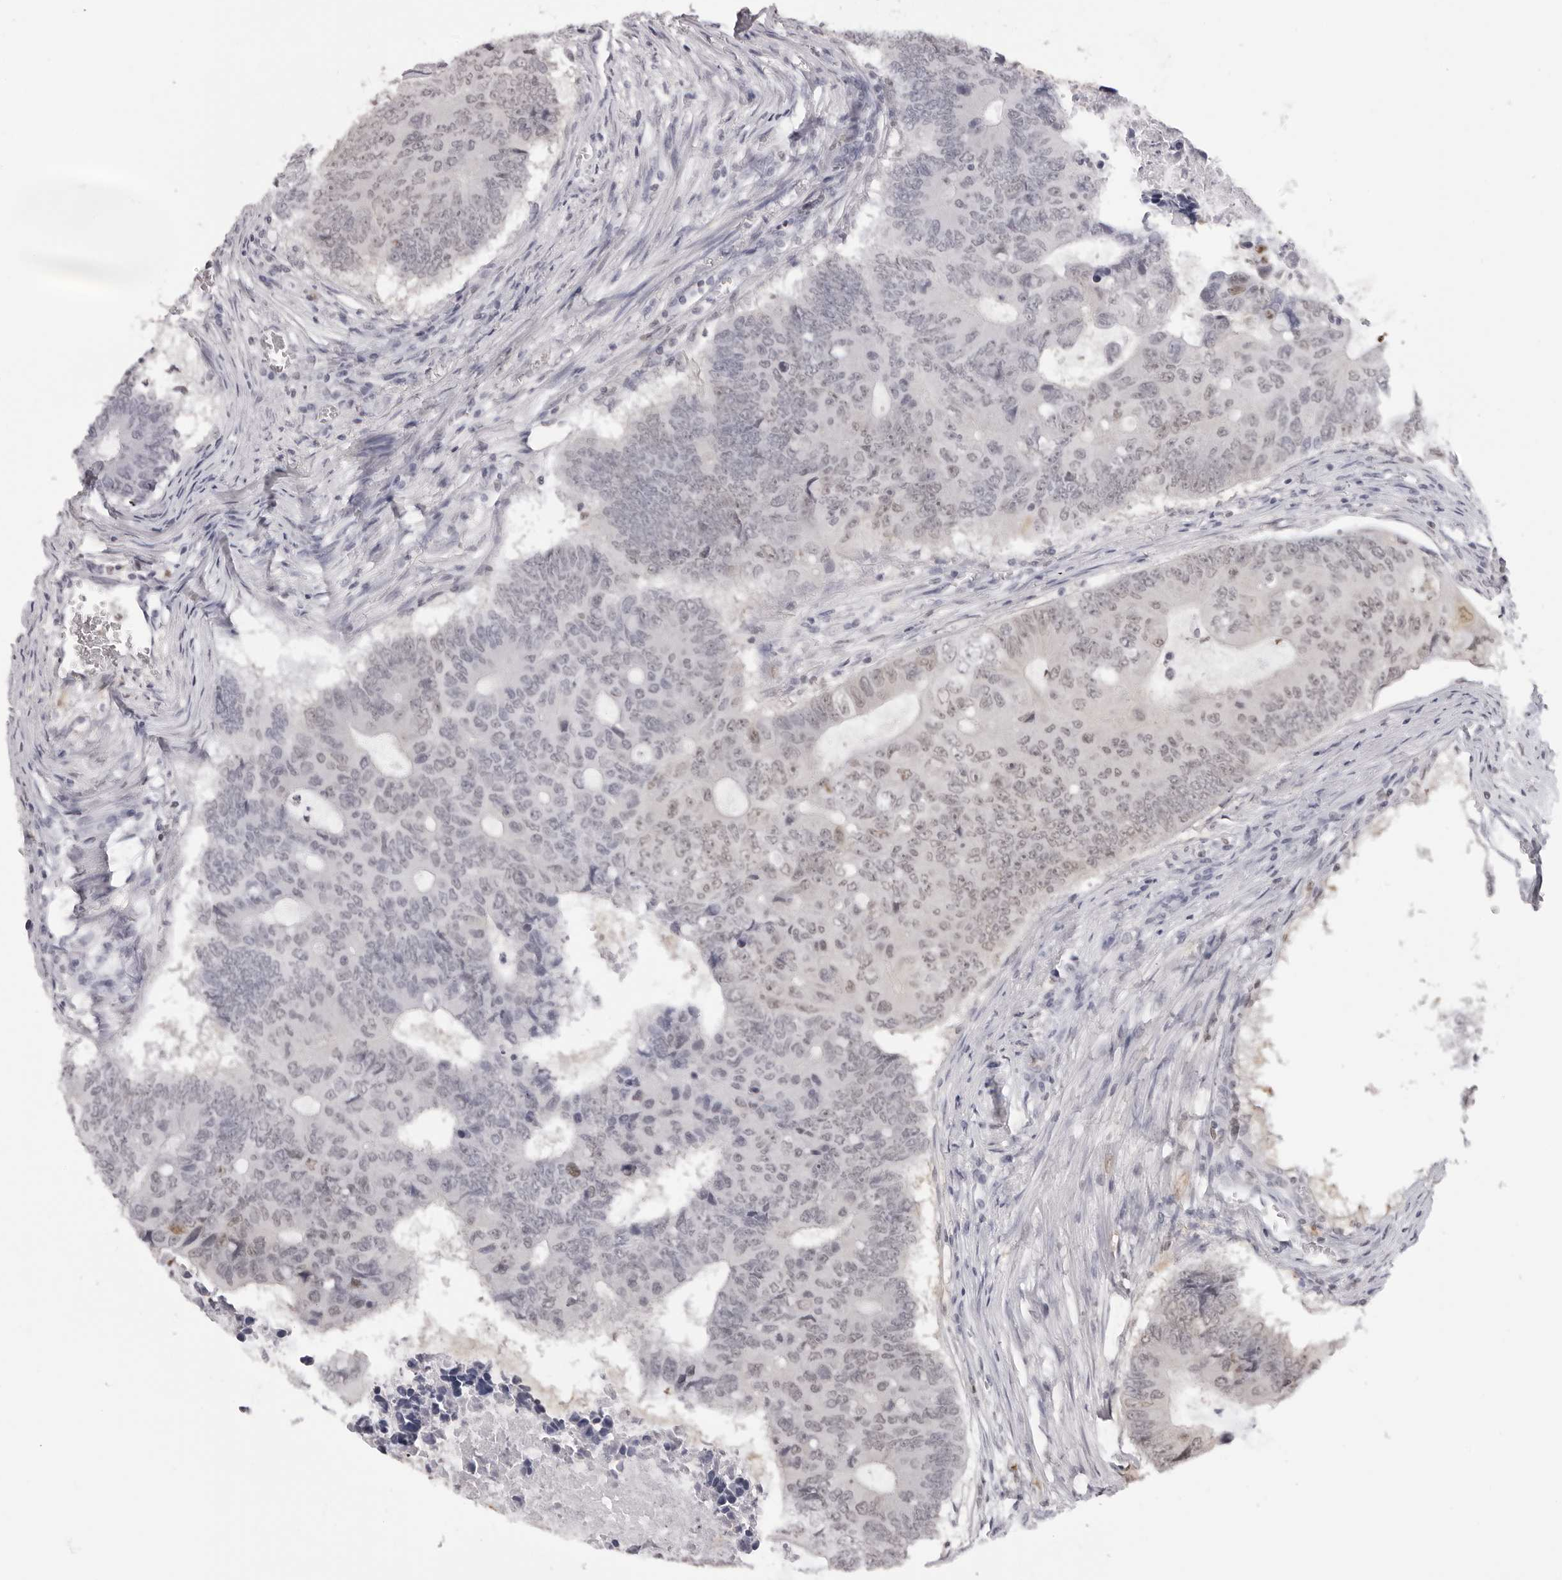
{"staining": {"intensity": "weak", "quantity": "<25%", "location": "nuclear"}, "tissue": "colorectal cancer", "cell_type": "Tumor cells", "image_type": "cancer", "snomed": [{"axis": "morphology", "description": "Adenocarcinoma, NOS"}, {"axis": "topography", "description": "Colon"}], "caption": "Human colorectal cancer stained for a protein using immunohistochemistry shows no staining in tumor cells.", "gene": "HSPA4", "patient": {"sex": "male", "age": 87}}